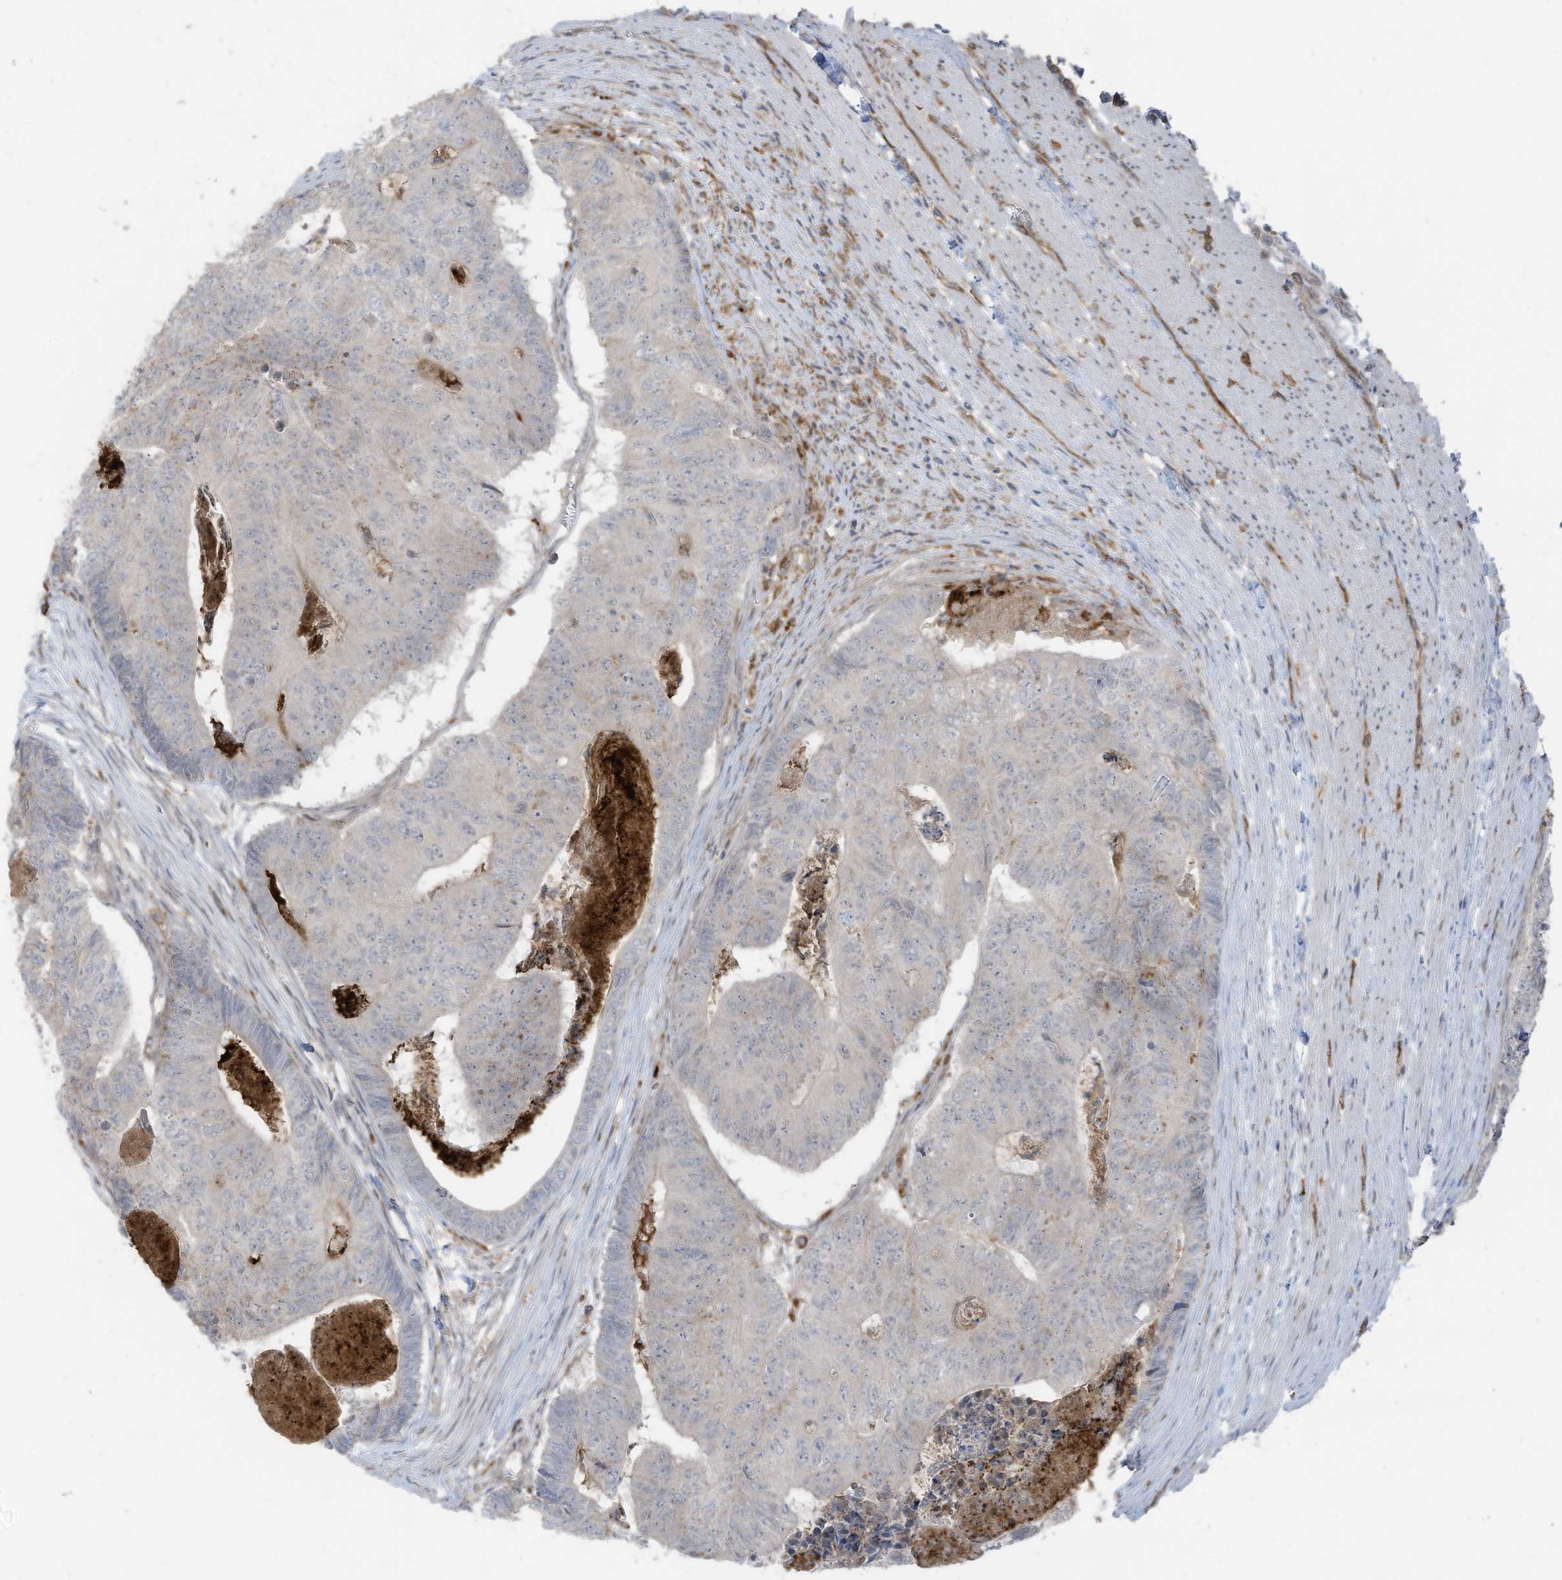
{"staining": {"intensity": "negative", "quantity": "none", "location": "none"}, "tissue": "colorectal cancer", "cell_type": "Tumor cells", "image_type": "cancer", "snomed": [{"axis": "morphology", "description": "Adenocarcinoma, NOS"}, {"axis": "topography", "description": "Colon"}], "caption": "There is no significant staining in tumor cells of adenocarcinoma (colorectal).", "gene": "DZIP3", "patient": {"sex": "female", "age": 67}}